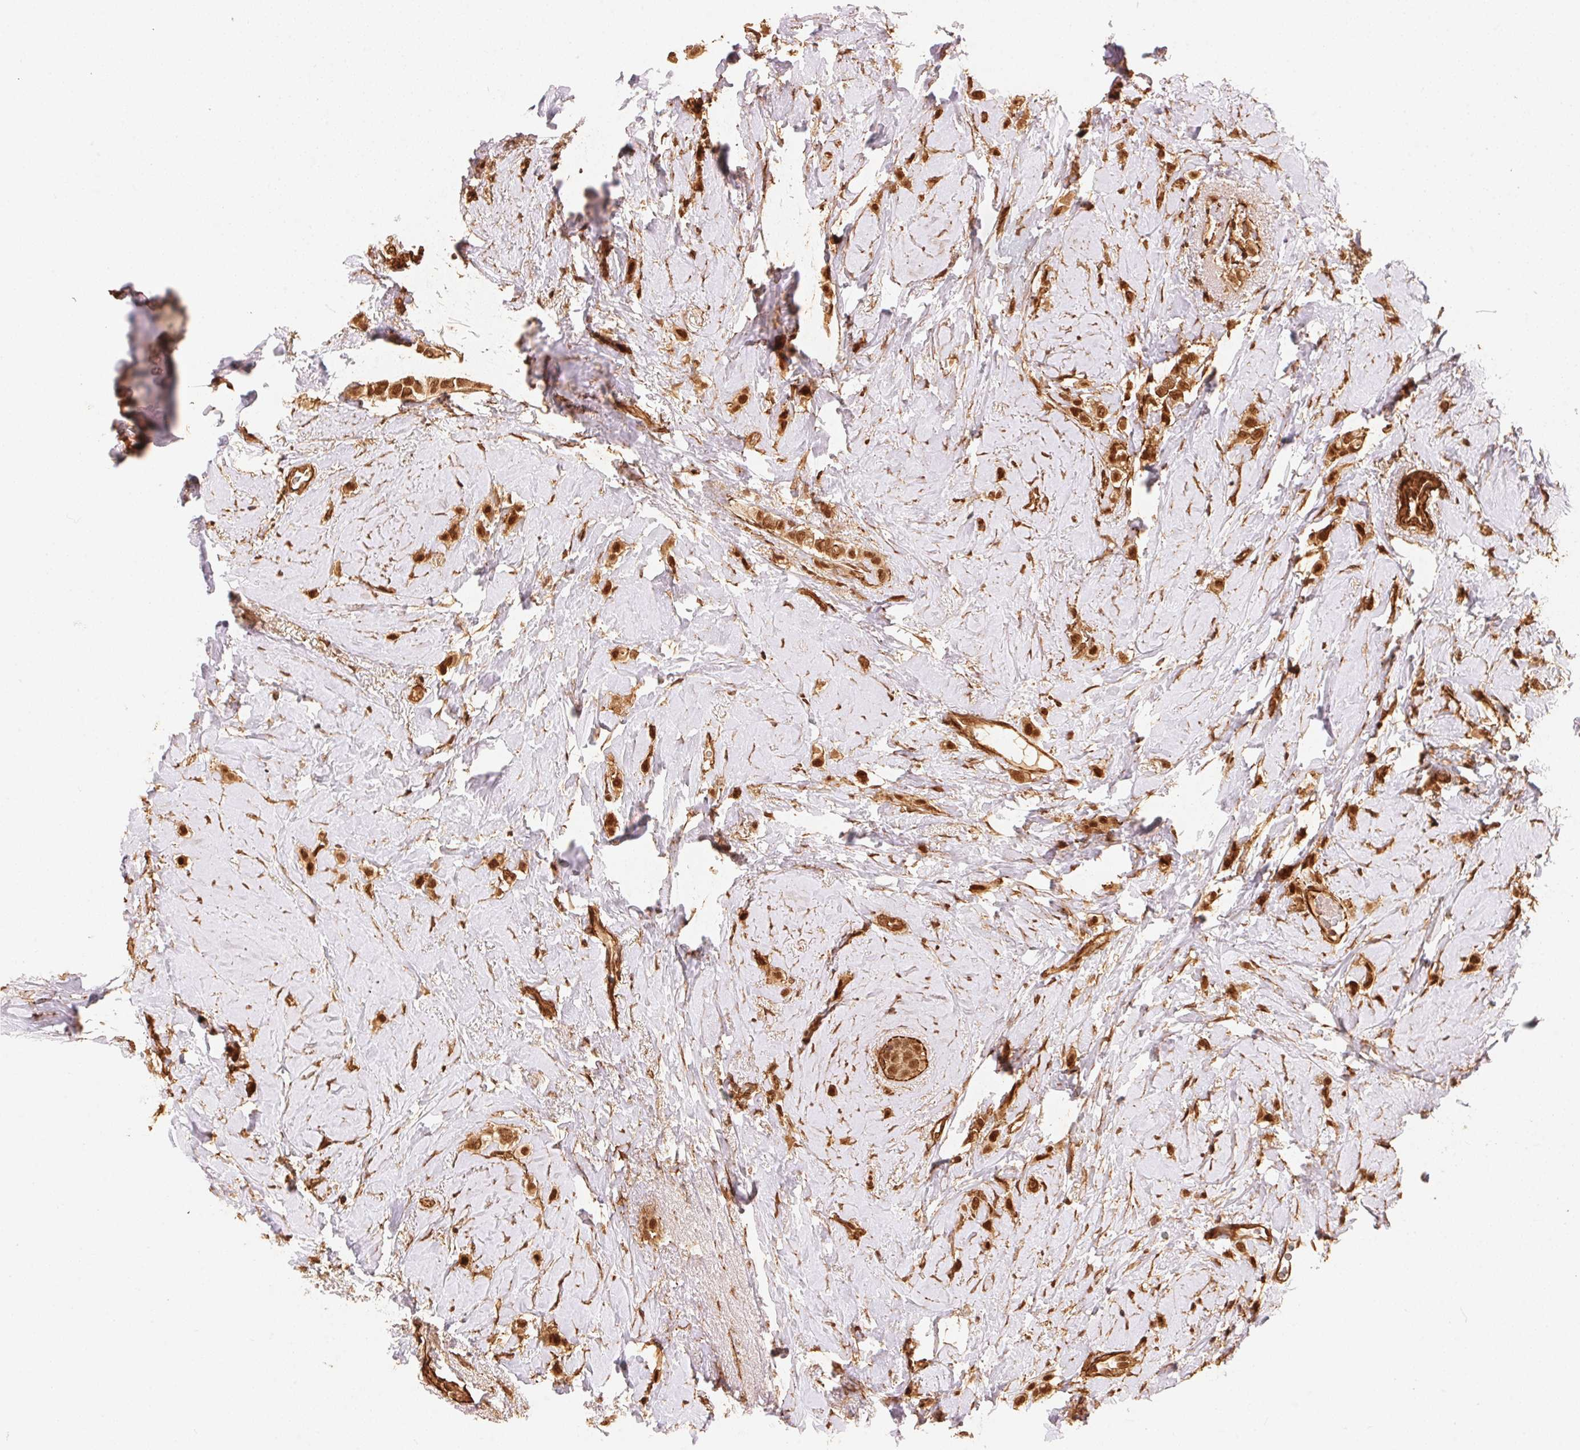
{"staining": {"intensity": "moderate", "quantity": ">75%", "location": "cytoplasmic/membranous,nuclear"}, "tissue": "breast cancer", "cell_type": "Tumor cells", "image_type": "cancer", "snomed": [{"axis": "morphology", "description": "Lobular carcinoma"}, {"axis": "topography", "description": "Breast"}], "caption": "The photomicrograph exhibits immunohistochemical staining of breast cancer. There is moderate cytoplasmic/membranous and nuclear staining is identified in approximately >75% of tumor cells.", "gene": "TNIP2", "patient": {"sex": "female", "age": 66}}